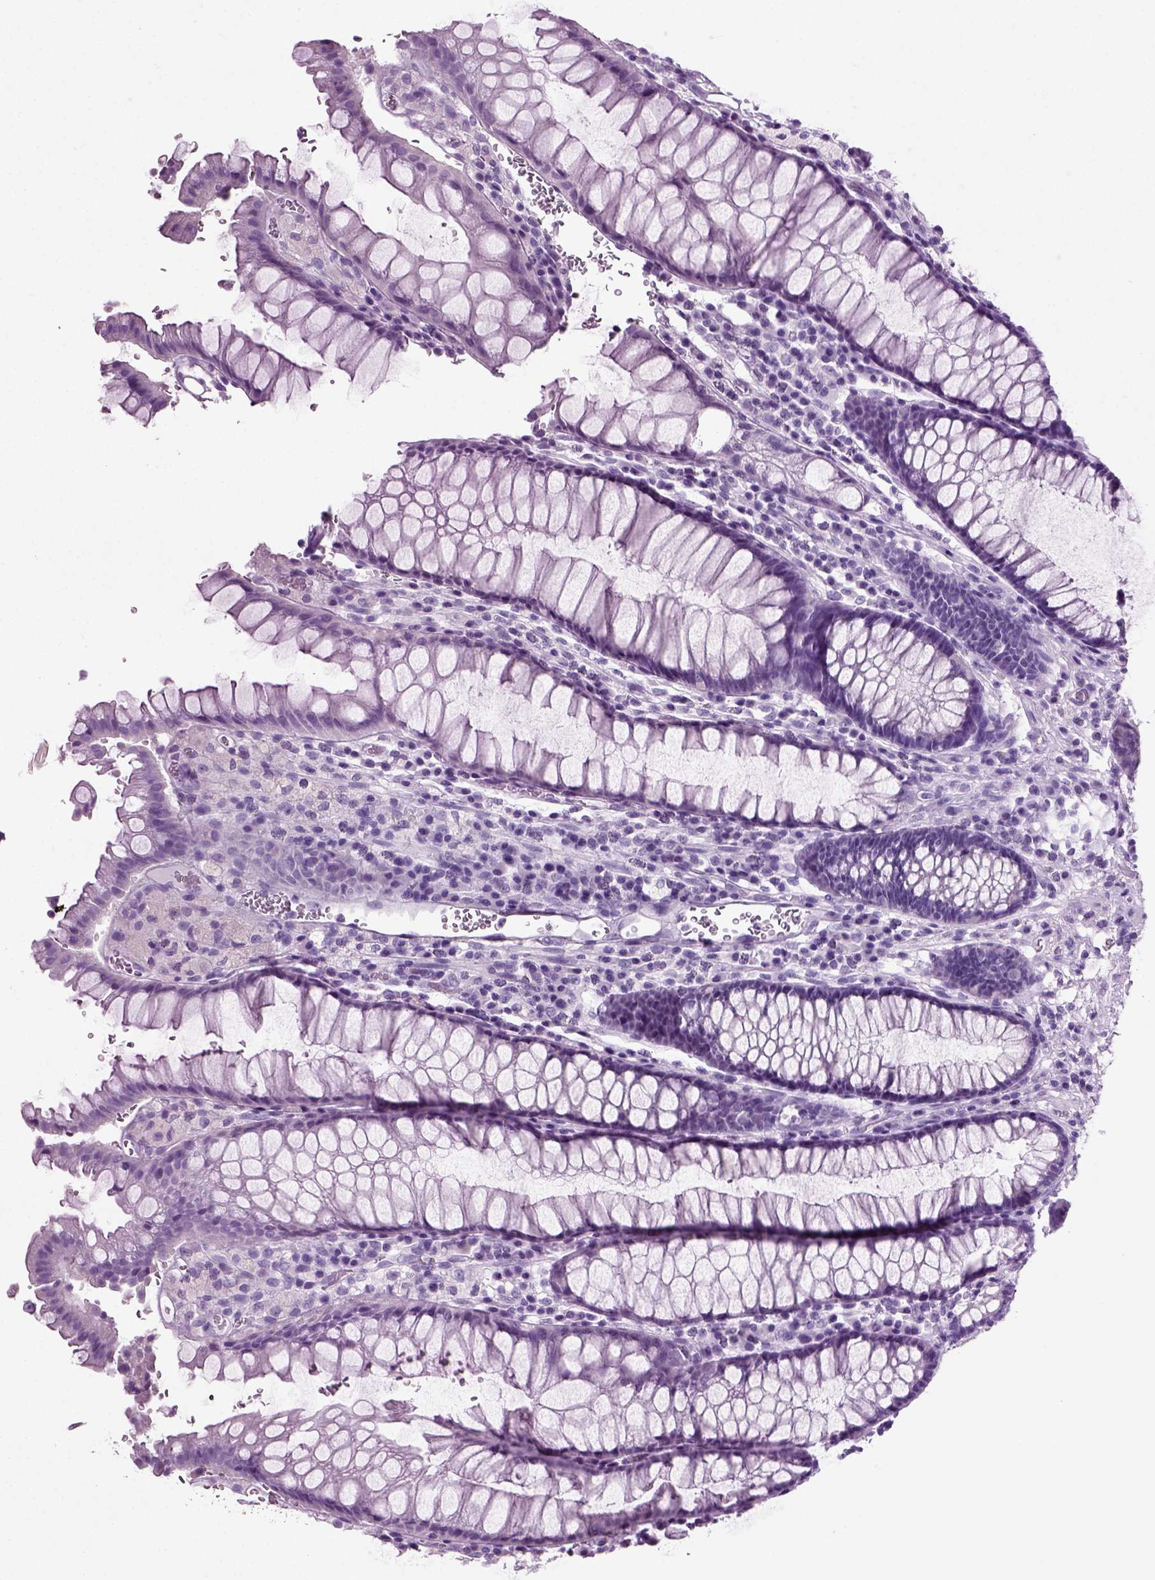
{"staining": {"intensity": "negative", "quantity": "none", "location": "none"}, "tissue": "rectum", "cell_type": "Glandular cells", "image_type": "normal", "snomed": [{"axis": "morphology", "description": "Normal tissue, NOS"}, {"axis": "topography", "description": "Rectum"}], "caption": "The immunohistochemistry (IHC) micrograph has no significant expression in glandular cells of rectum.", "gene": "CD109", "patient": {"sex": "female", "age": 68}}